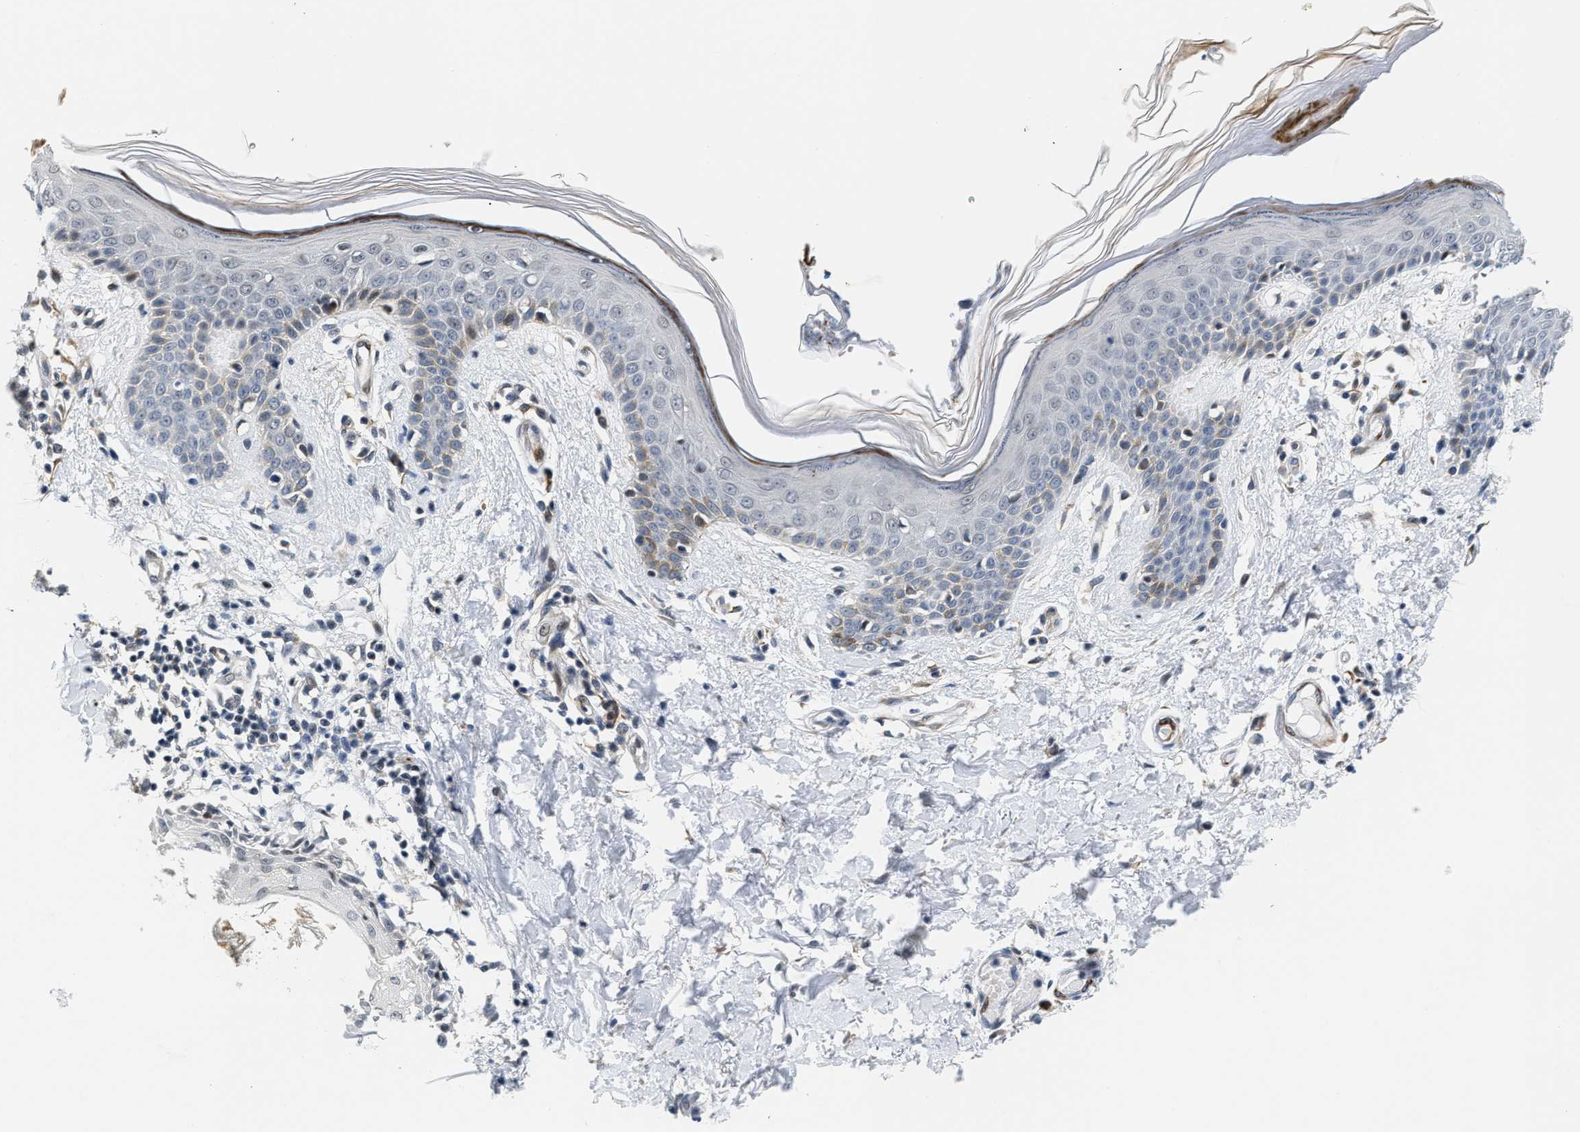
{"staining": {"intensity": "weak", "quantity": "25%-75%", "location": "cytoplasmic/membranous"}, "tissue": "skin", "cell_type": "Fibroblasts", "image_type": "normal", "snomed": [{"axis": "morphology", "description": "Normal tissue, NOS"}, {"axis": "topography", "description": "Skin"}], "caption": "This photomicrograph reveals immunohistochemistry (IHC) staining of normal human skin, with low weak cytoplasmic/membranous expression in approximately 25%-75% of fibroblasts.", "gene": "PPM1H", "patient": {"sex": "male", "age": 53}}